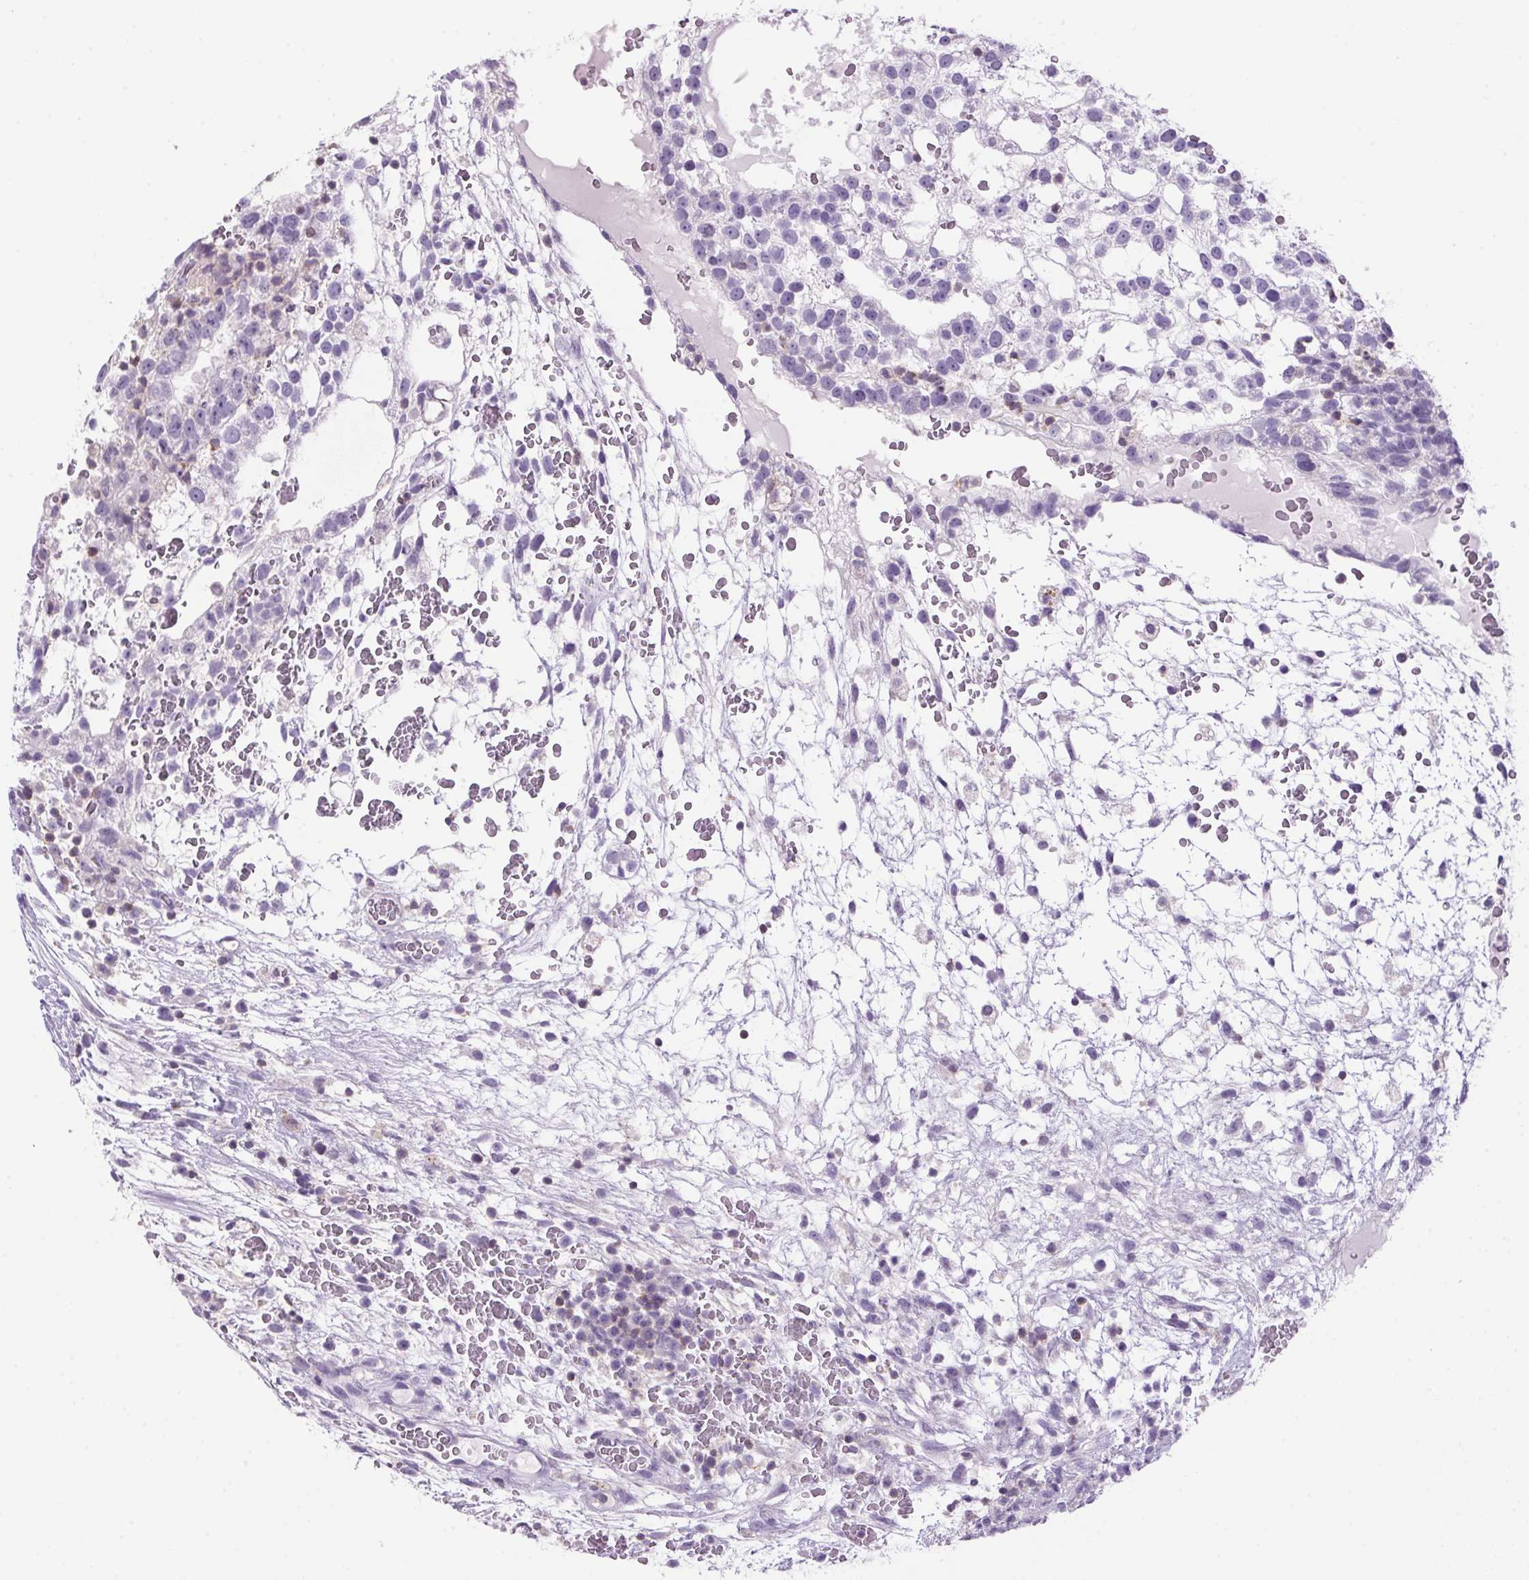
{"staining": {"intensity": "negative", "quantity": "none", "location": "none"}, "tissue": "testis cancer", "cell_type": "Tumor cells", "image_type": "cancer", "snomed": [{"axis": "morphology", "description": "Normal tissue, NOS"}, {"axis": "morphology", "description": "Carcinoma, Embryonal, NOS"}, {"axis": "topography", "description": "Testis"}], "caption": "High power microscopy image of an immunohistochemistry micrograph of testis cancer, revealing no significant staining in tumor cells.", "gene": "S100A2", "patient": {"sex": "male", "age": 32}}